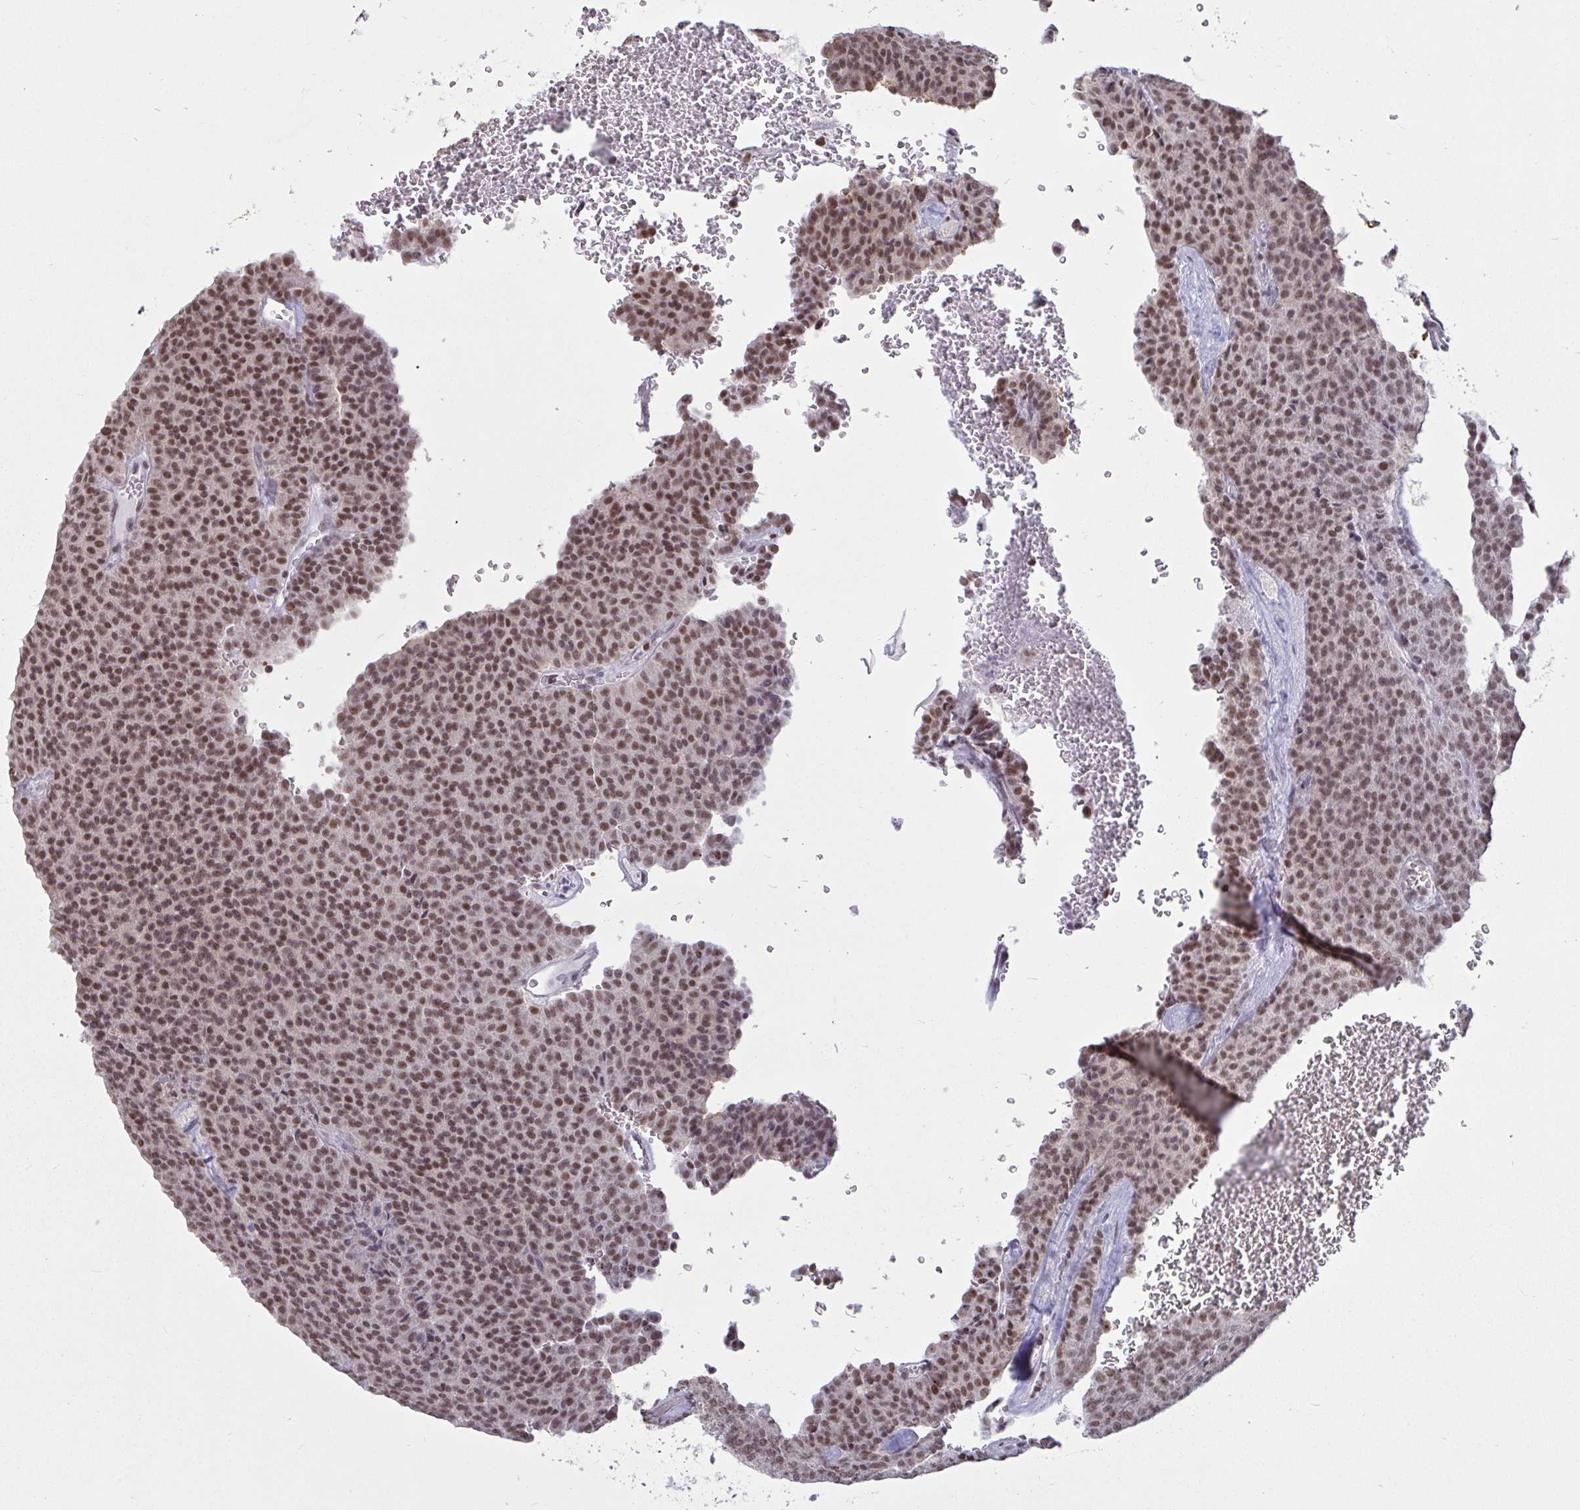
{"staining": {"intensity": "moderate", "quantity": "25%-75%", "location": "nuclear"}, "tissue": "carcinoid", "cell_type": "Tumor cells", "image_type": "cancer", "snomed": [{"axis": "morphology", "description": "Carcinoid, malignant, NOS"}, {"axis": "topography", "description": "Lung"}], "caption": "Immunohistochemistry (IHC) image of human malignant carcinoid stained for a protein (brown), which reveals medium levels of moderate nuclear staining in approximately 25%-75% of tumor cells.", "gene": "SUPT16H", "patient": {"sex": "male", "age": 61}}